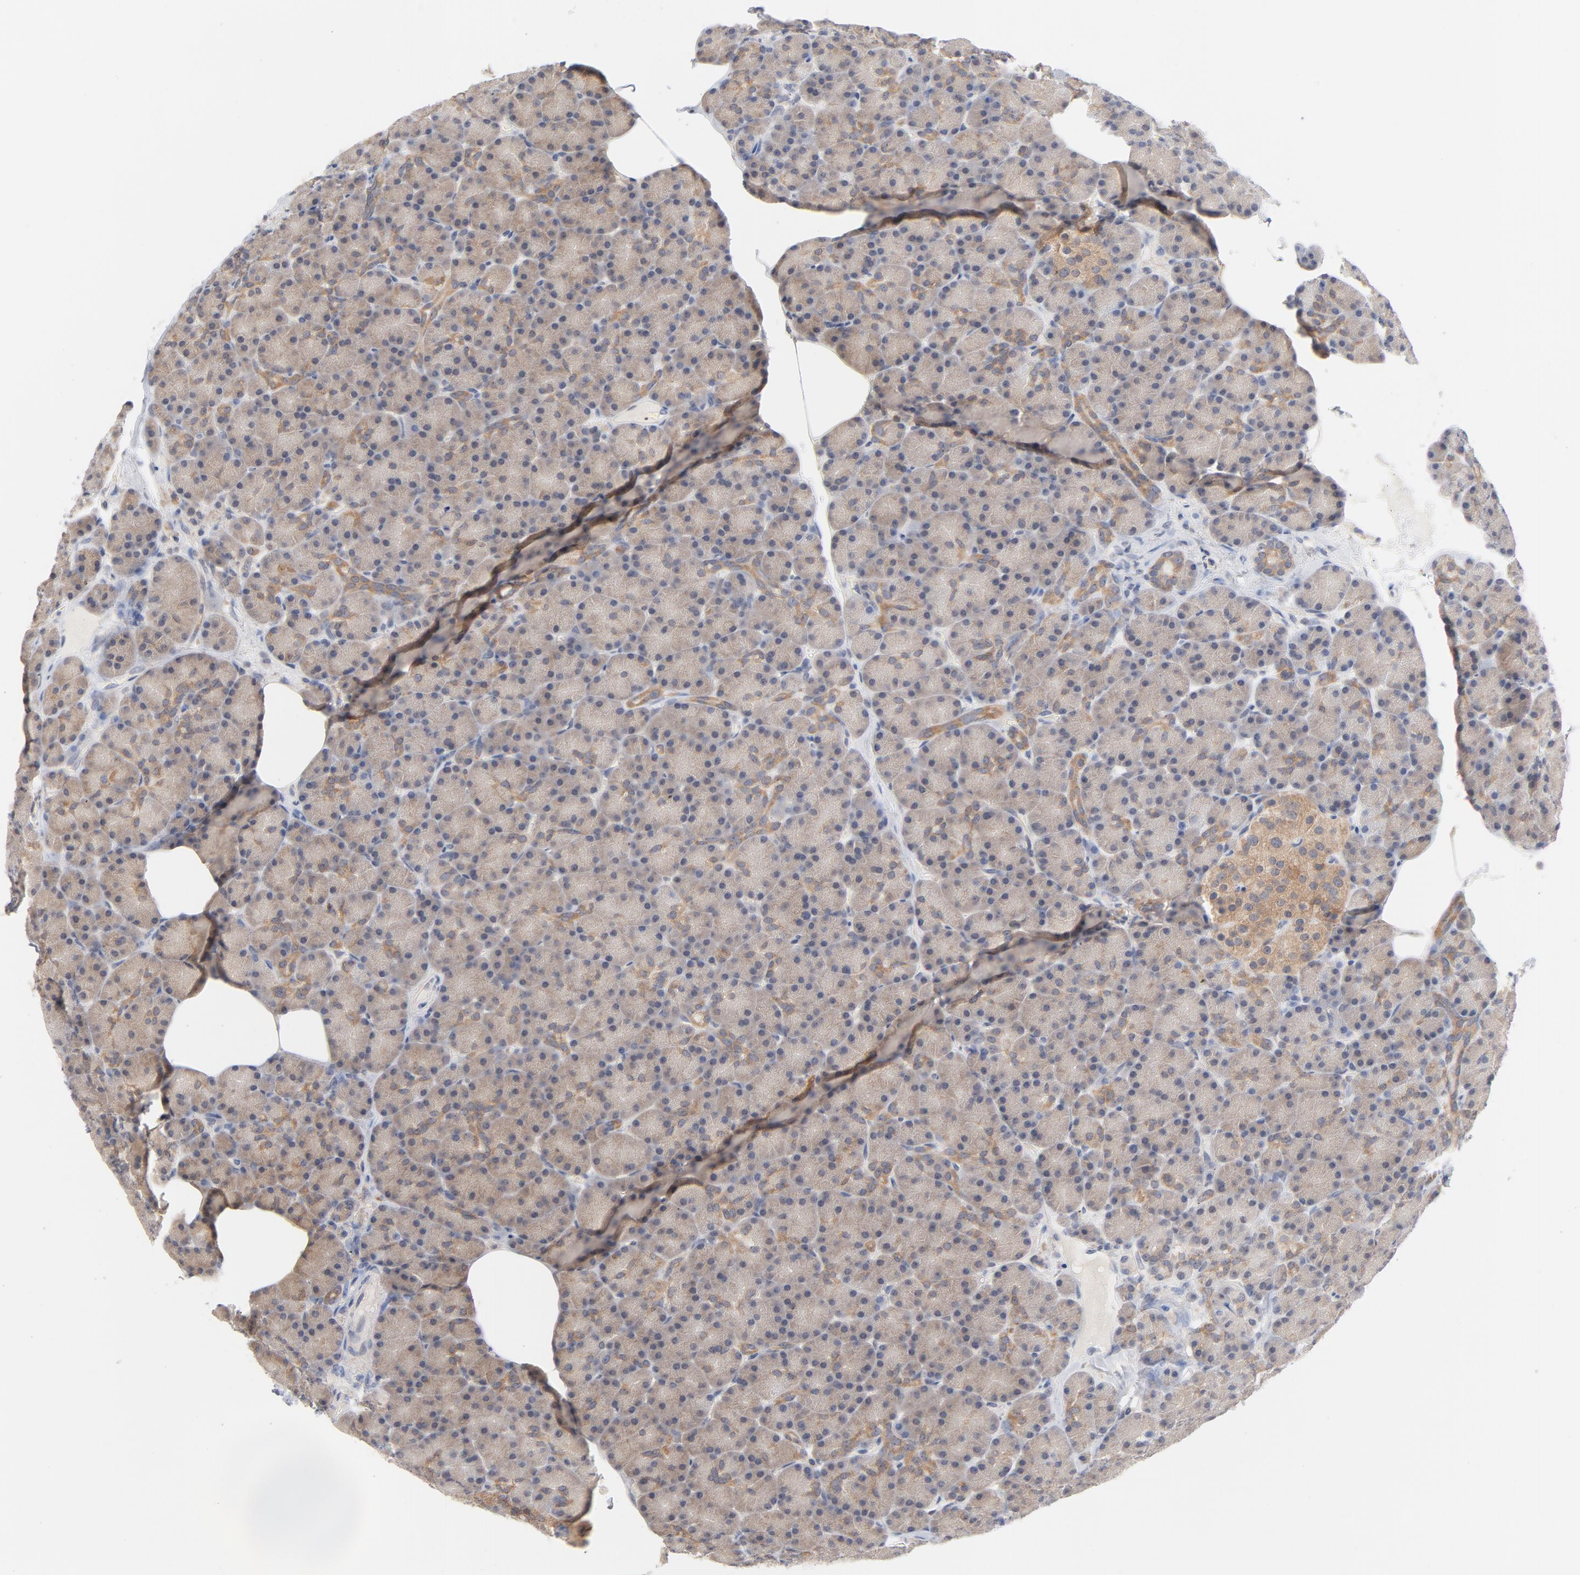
{"staining": {"intensity": "weak", "quantity": "25%-75%", "location": "cytoplasmic/membranous"}, "tissue": "pancreas", "cell_type": "Exocrine glandular cells", "image_type": "normal", "snomed": [{"axis": "morphology", "description": "Normal tissue, NOS"}, {"axis": "topography", "description": "Pancreas"}], "caption": "An image of human pancreas stained for a protein shows weak cytoplasmic/membranous brown staining in exocrine glandular cells. (IHC, brightfield microscopy, high magnification).", "gene": "UBL4A", "patient": {"sex": "female", "age": 43}}